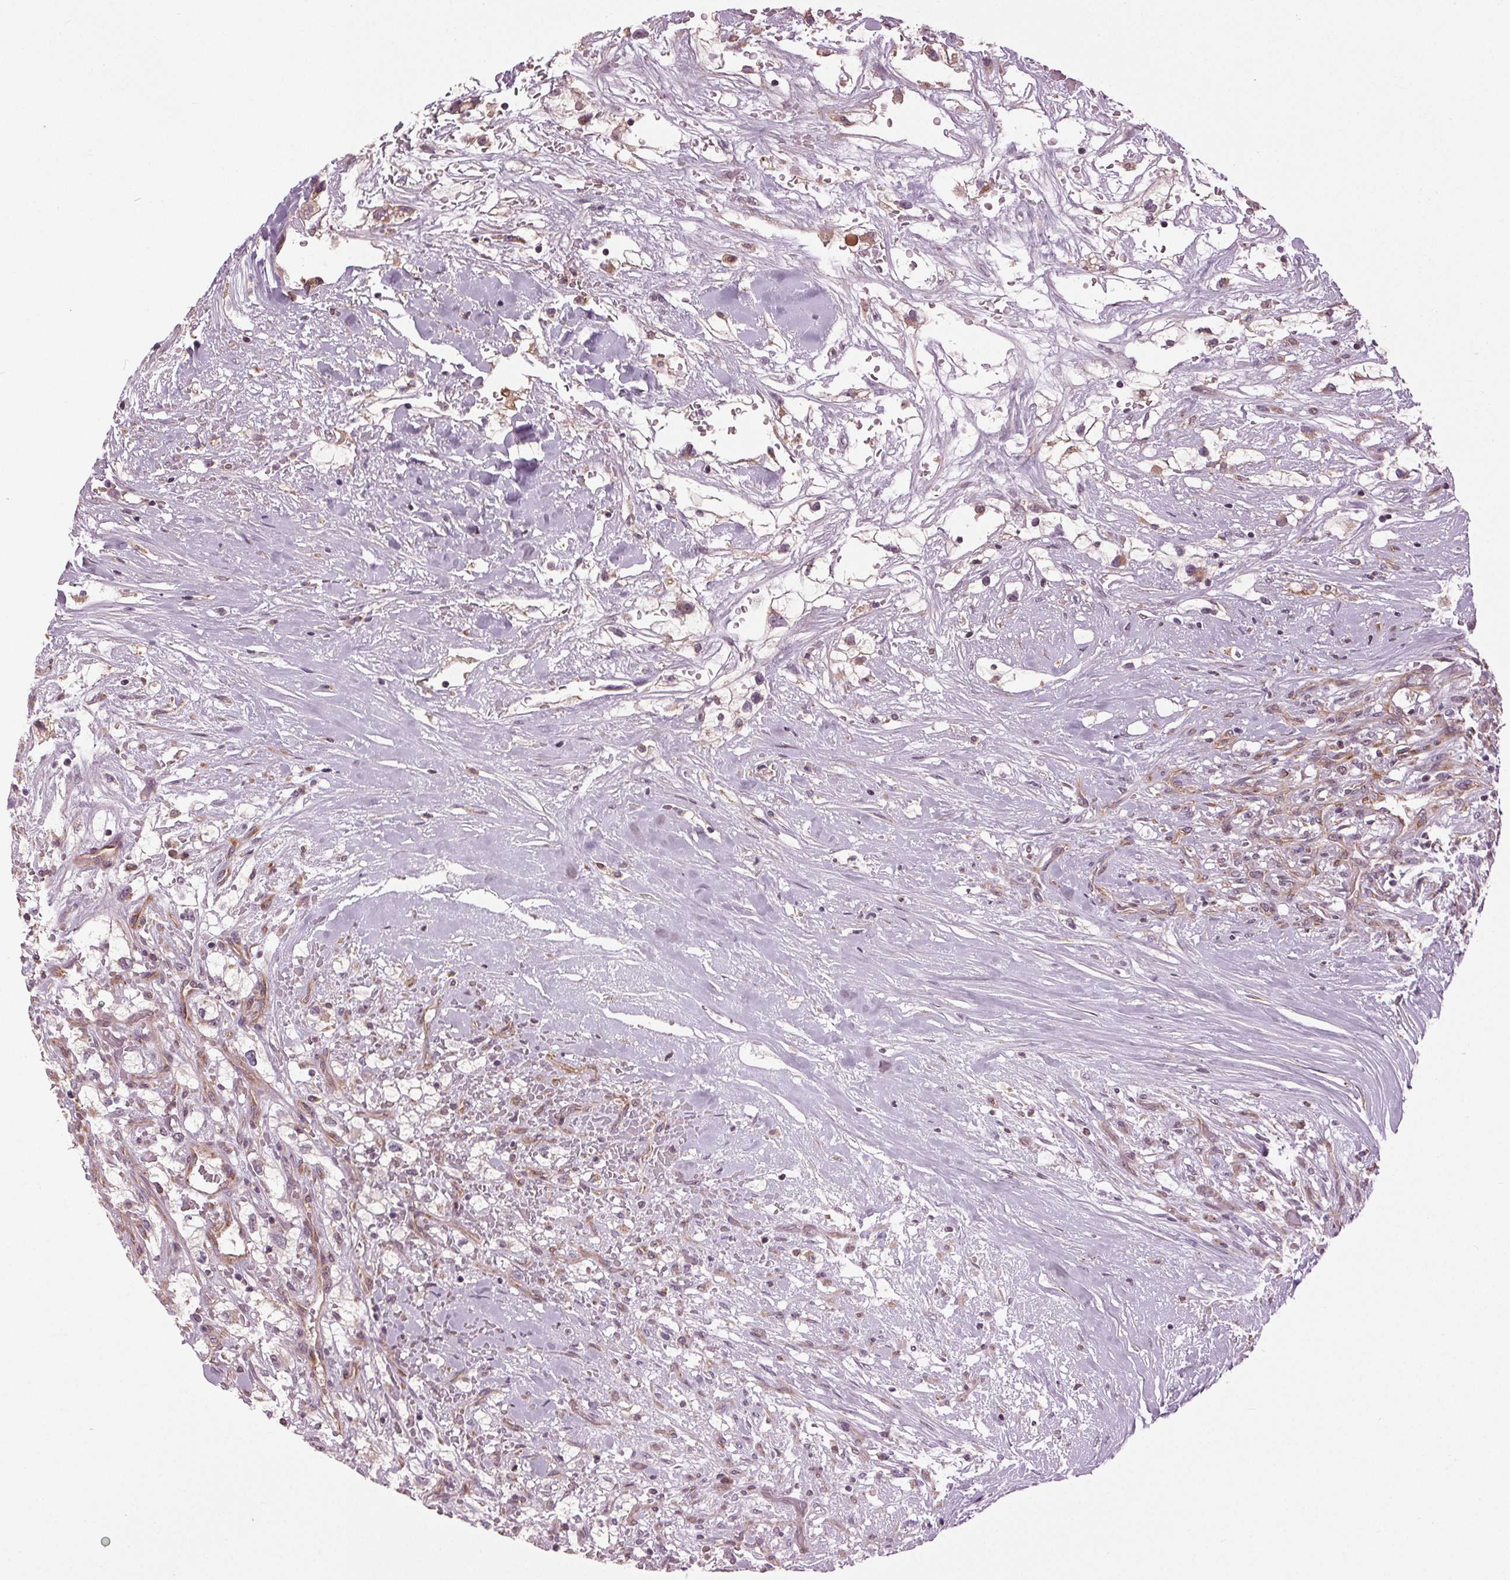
{"staining": {"intensity": "weak", "quantity": "<25%", "location": "cytoplasmic/membranous"}, "tissue": "renal cancer", "cell_type": "Tumor cells", "image_type": "cancer", "snomed": [{"axis": "morphology", "description": "Adenocarcinoma, NOS"}, {"axis": "topography", "description": "Kidney"}], "caption": "An immunohistochemistry micrograph of adenocarcinoma (renal) is shown. There is no staining in tumor cells of adenocarcinoma (renal). Nuclei are stained in blue.", "gene": "BSDC1", "patient": {"sex": "male", "age": 59}}